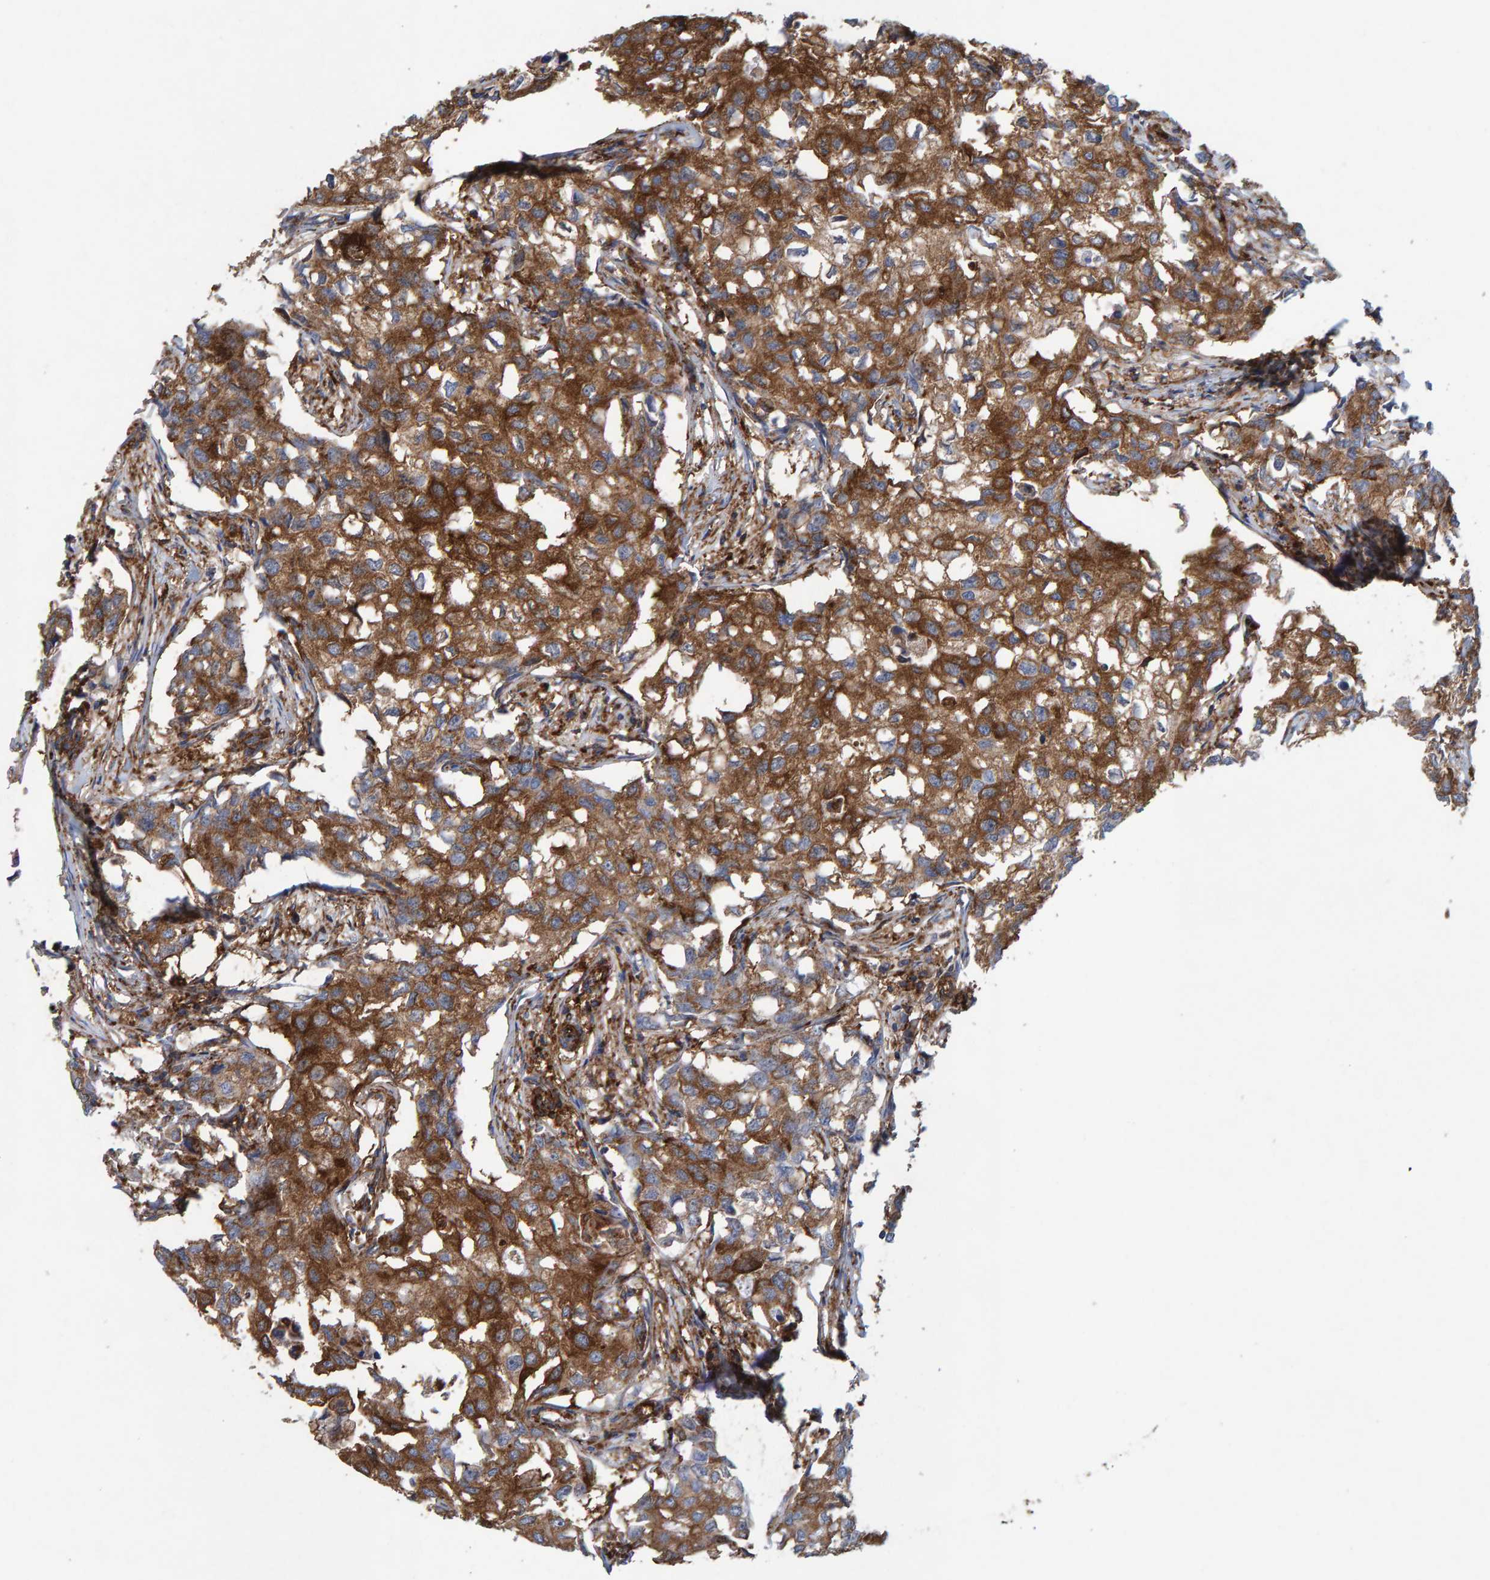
{"staining": {"intensity": "strong", "quantity": ">75%", "location": "cytoplasmic/membranous"}, "tissue": "breast cancer", "cell_type": "Tumor cells", "image_type": "cancer", "snomed": [{"axis": "morphology", "description": "Duct carcinoma"}, {"axis": "topography", "description": "Breast"}], "caption": "An image of breast intraductal carcinoma stained for a protein exhibits strong cytoplasmic/membranous brown staining in tumor cells.", "gene": "MVP", "patient": {"sex": "female", "age": 27}}